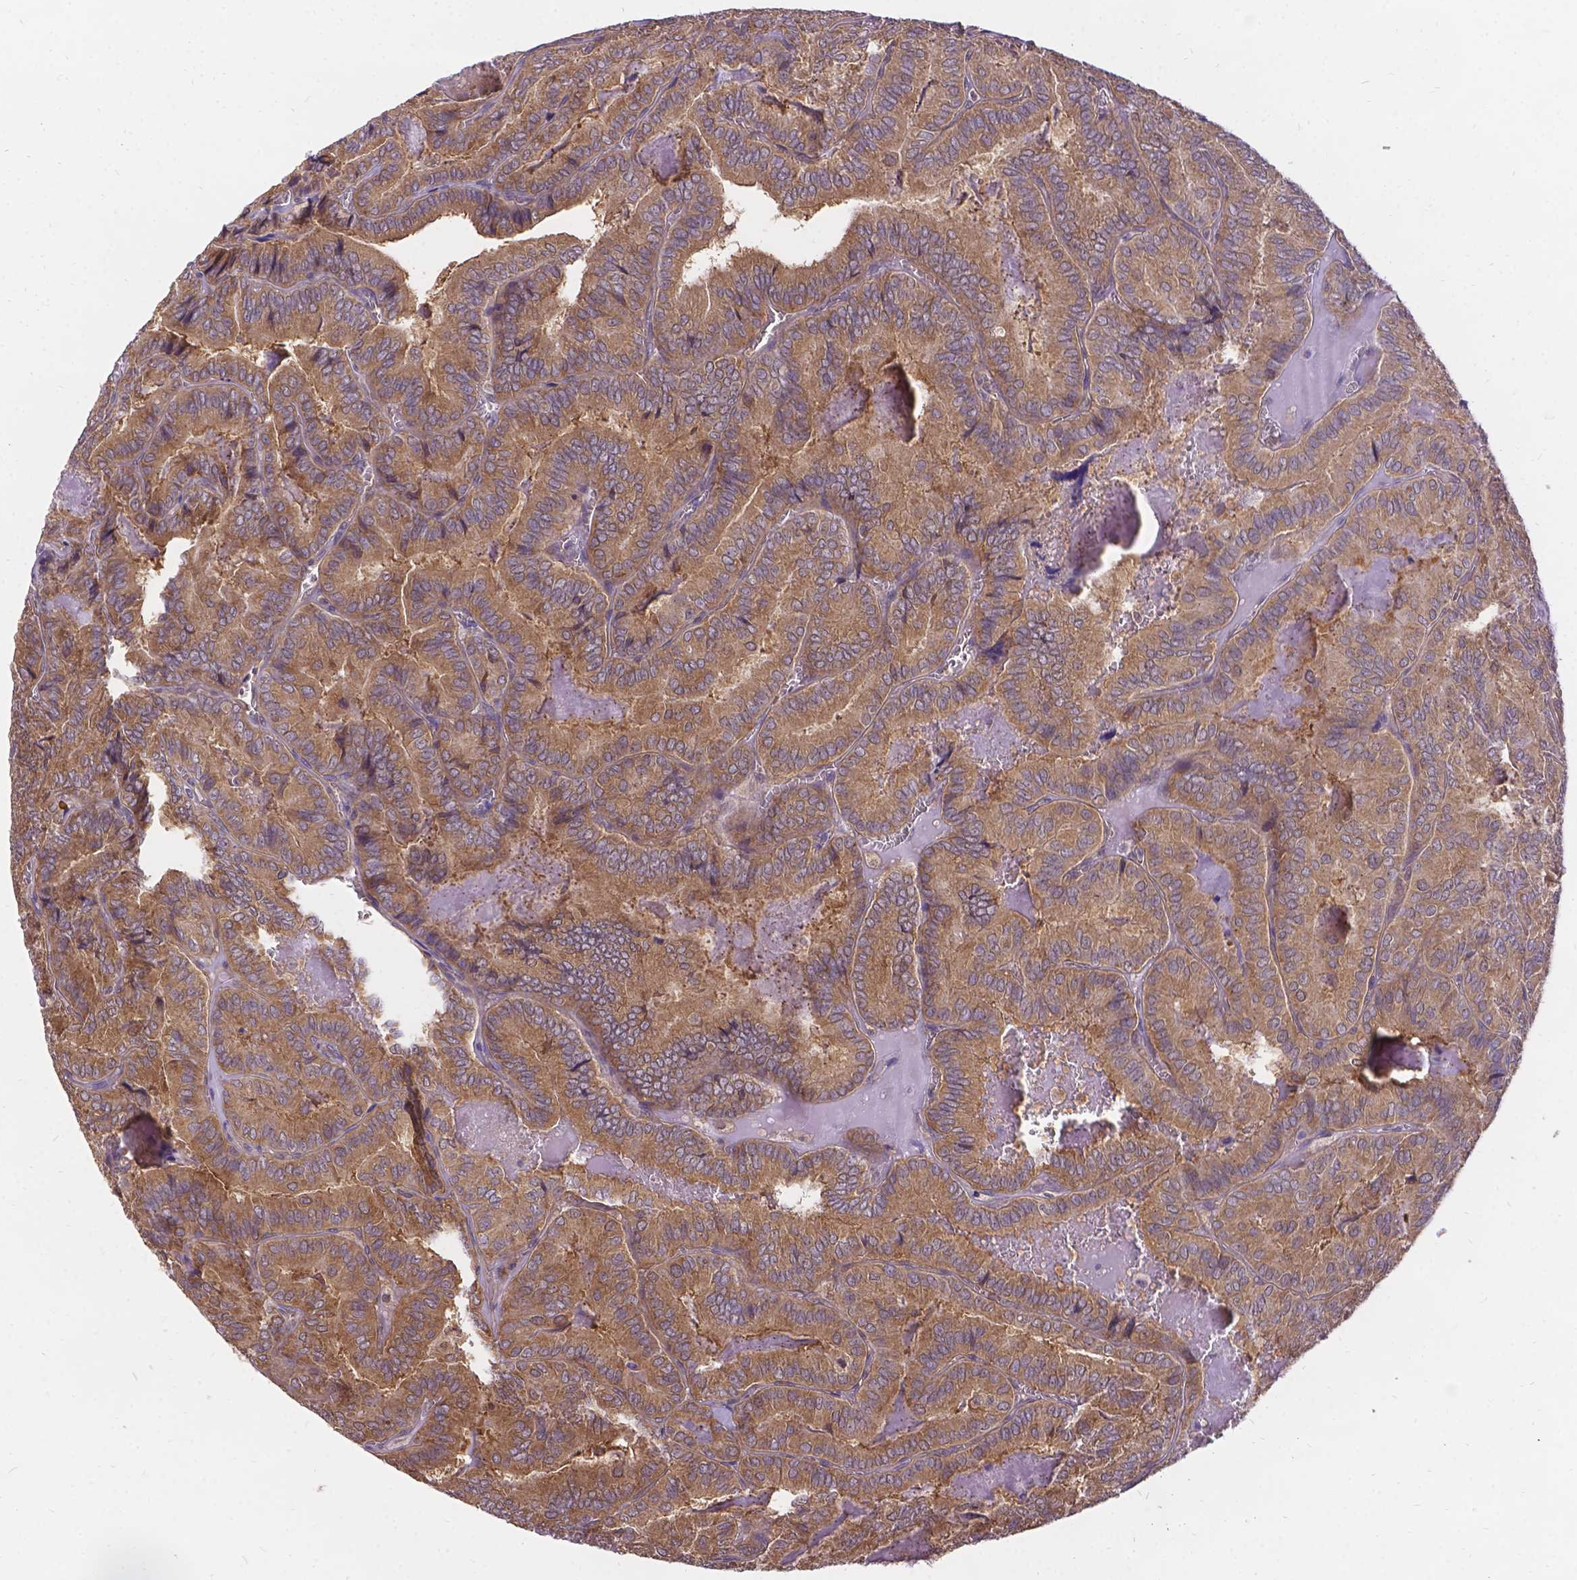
{"staining": {"intensity": "moderate", "quantity": ">75%", "location": "cytoplasmic/membranous"}, "tissue": "thyroid cancer", "cell_type": "Tumor cells", "image_type": "cancer", "snomed": [{"axis": "morphology", "description": "Papillary adenocarcinoma, NOS"}, {"axis": "topography", "description": "Thyroid gland"}], "caption": "Thyroid papillary adenocarcinoma stained for a protein reveals moderate cytoplasmic/membranous positivity in tumor cells.", "gene": "DENND6A", "patient": {"sex": "female", "age": 75}}